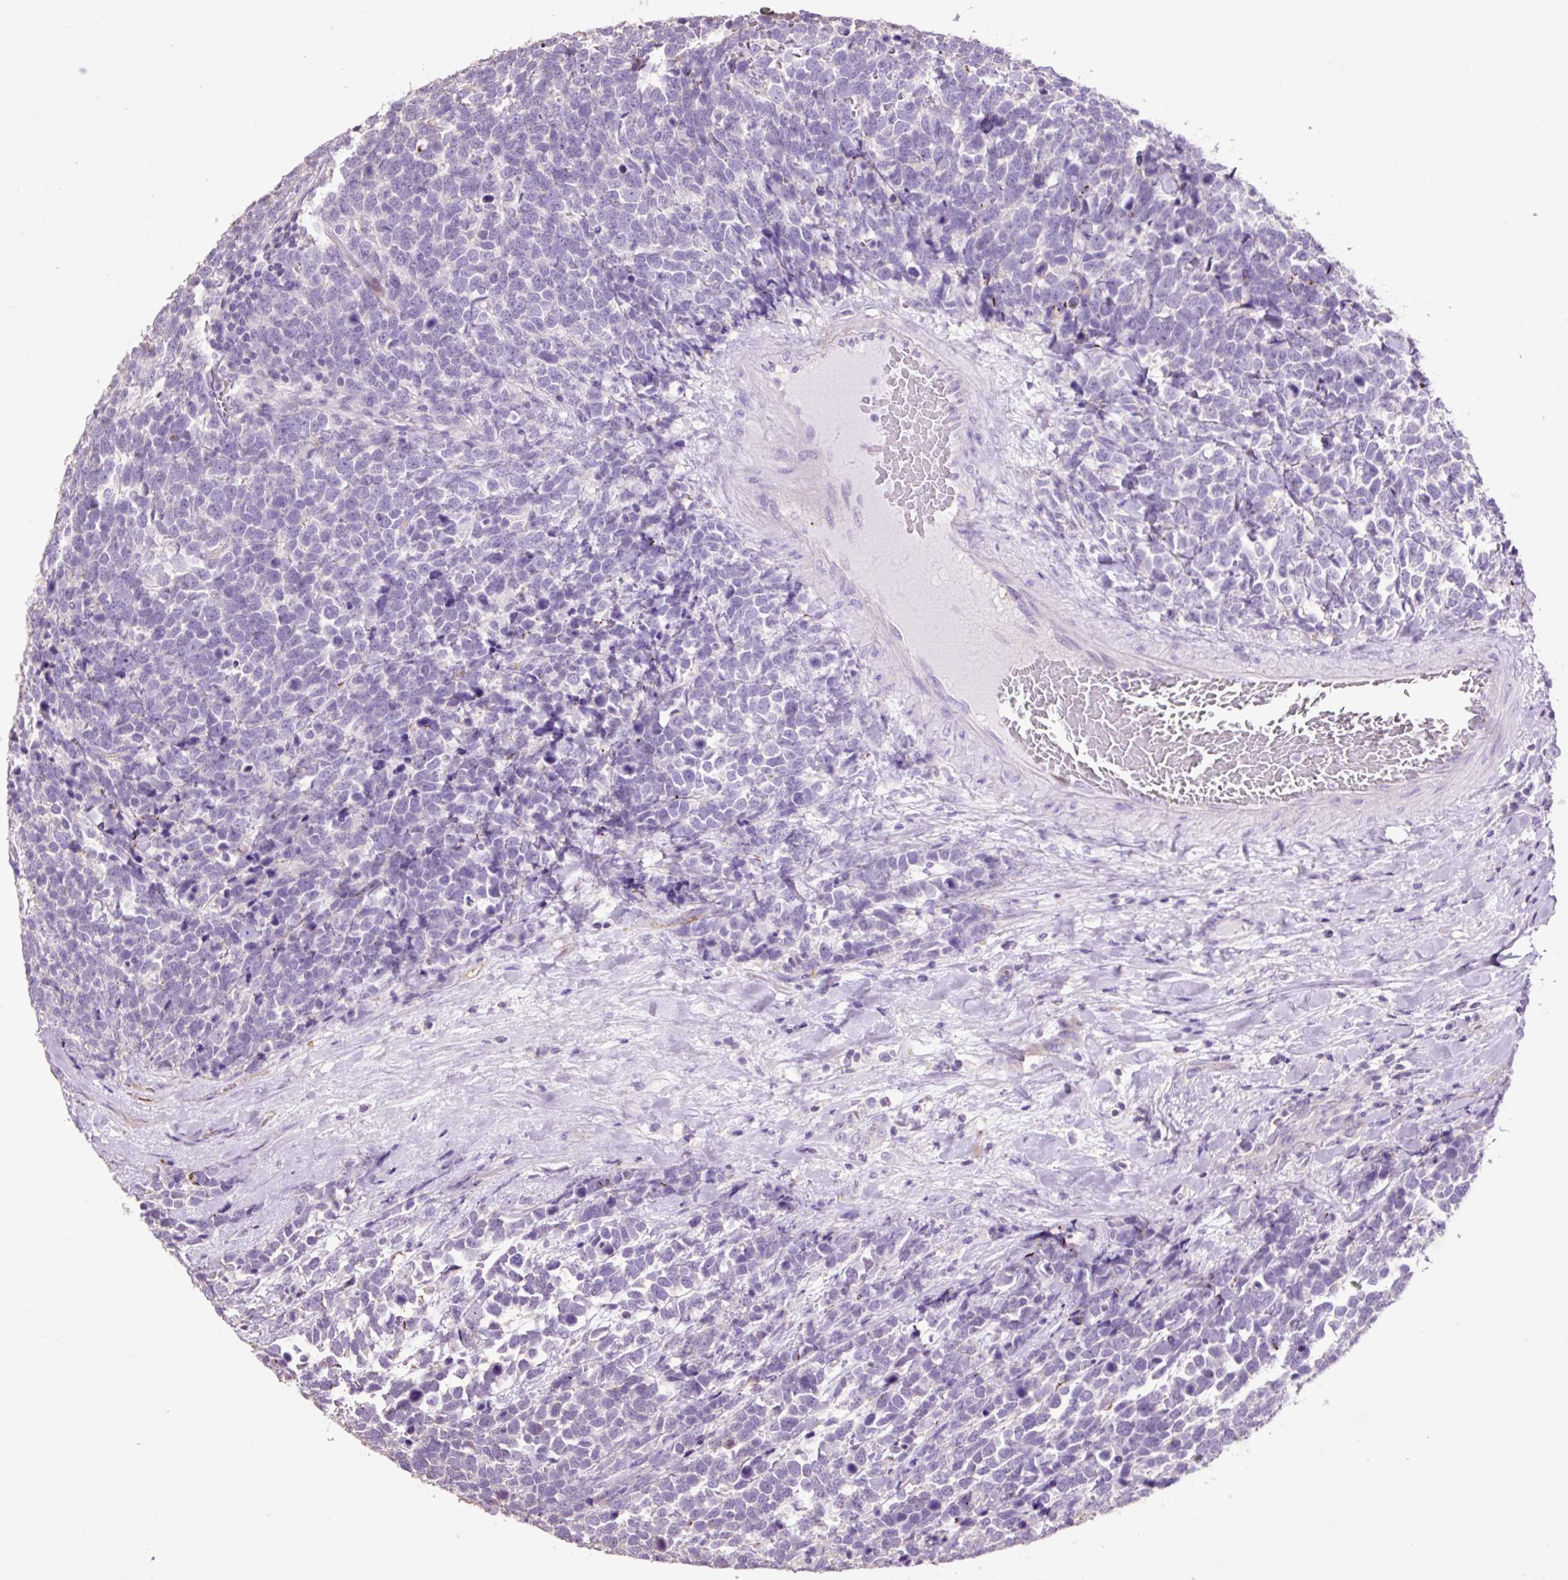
{"staining": {"intensity": "negative", "quantity": "none", "location": "none"}, "tissue": "urothelial cancer", "cell_type": "Tumor cells", "image_type": "cancer", "snomed": [{"axis": "morphology", "description": "Urothelial carcinoma, High grade"}, {"axis": "topography", "description": "Urinary bladder"}], "caption": "Tumor cells are negative for brown protein staining in urothelial cancer. (Stains: DAB immunohistochemistry (IHC) with hematoxylin counter stain, Microscopy: brightfield microscopy at high magnification).", "gene": "OR10A7", "patient": {"sex": "female", "age": 82}}